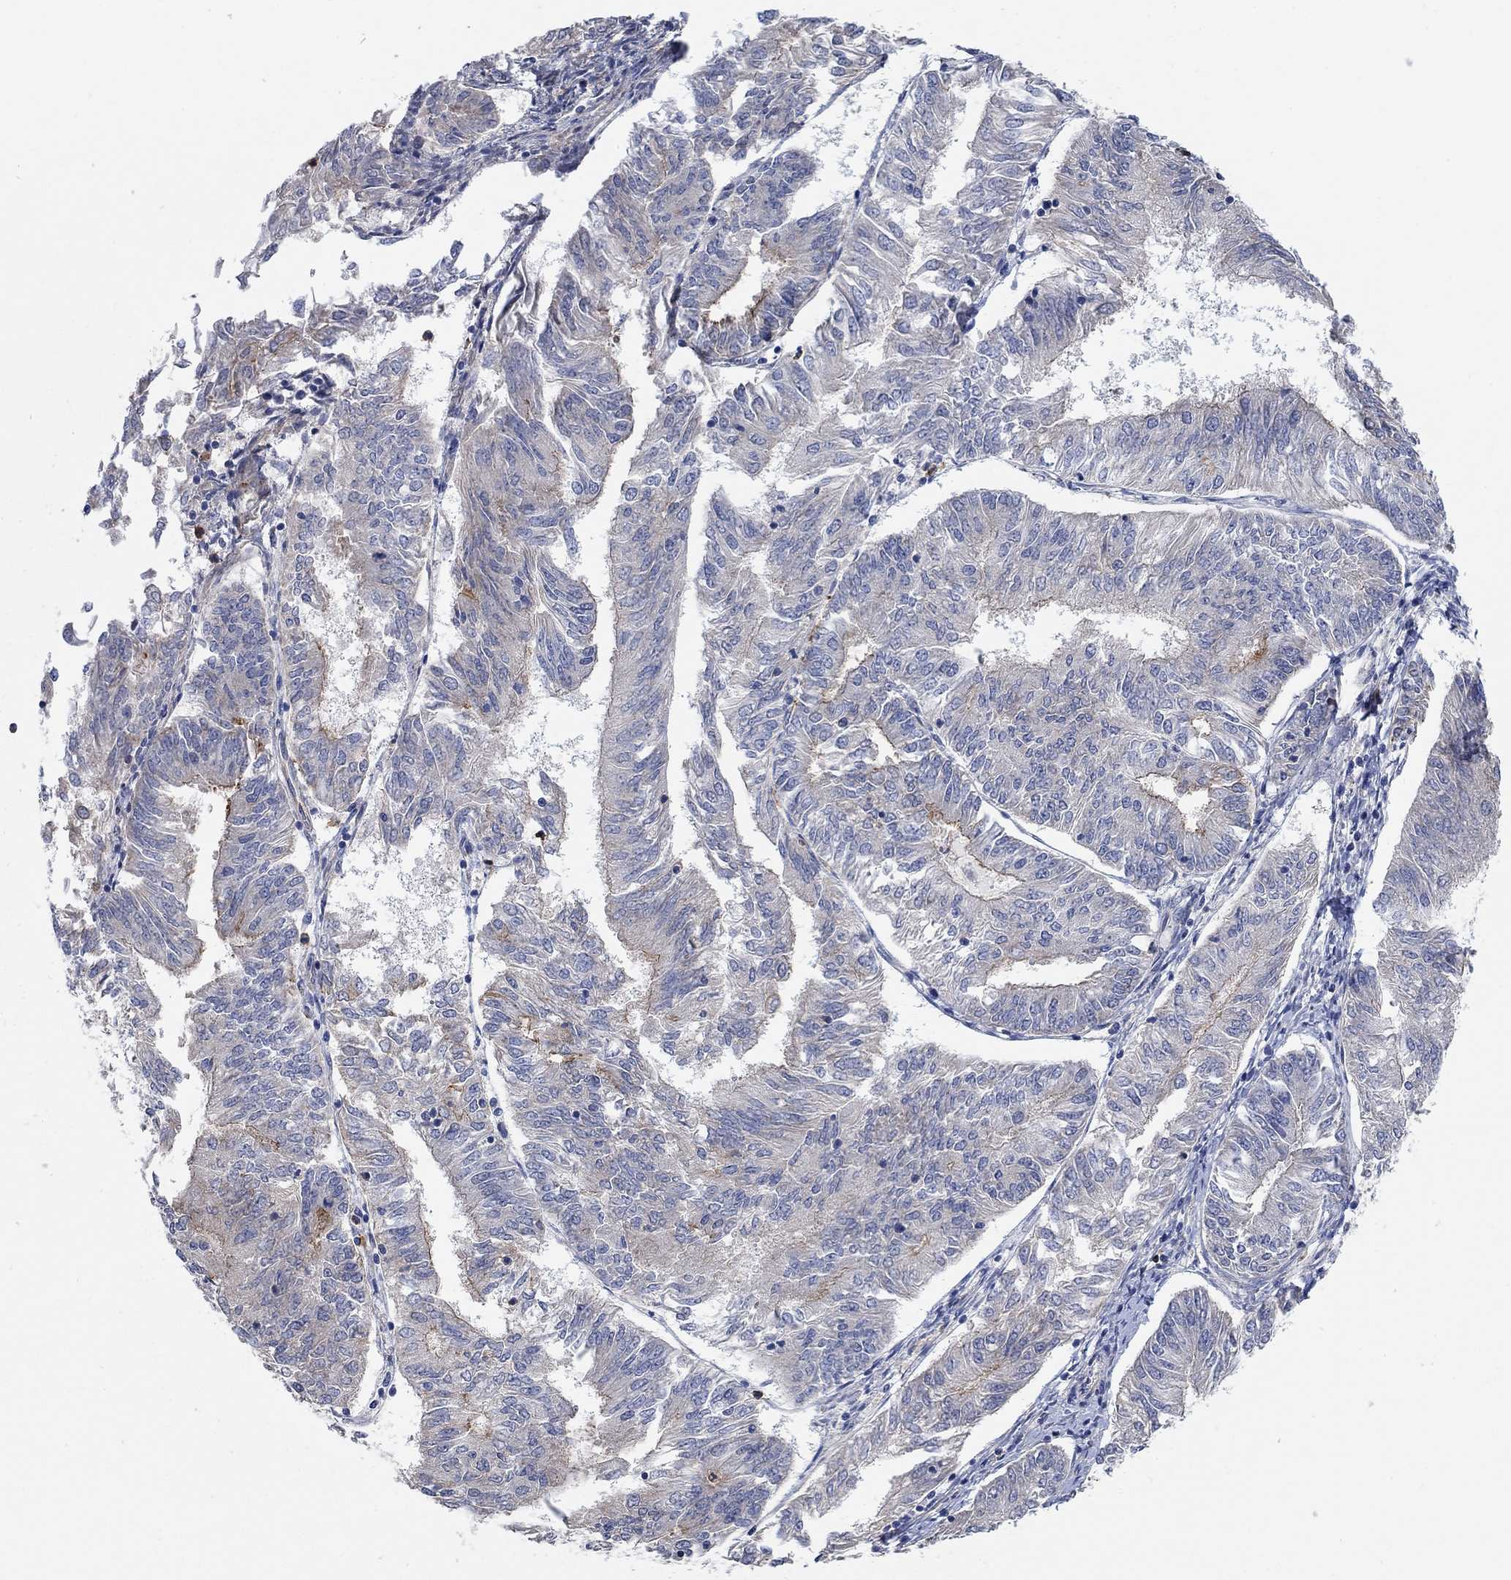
{"staining": {"intensity": "strong", "quantity": "<25%", "location": "cytoplasmic/membranous"}, "tissue": "endometrial cancer", "cell_type": "Tumor cells", "image_type": "cancer", "snomed": [{"axis": "morphology", "description": "Adenocarcinoma, NOS"}, {"axis": "topography", "description": "Endometrium"}], "caption": "A medium amount of strong cytoplasmic/membranous expression is appreciated in about <25% of tumor cells in adenocarcinoma (endometrial) tissue. (DAB (3,3'-diaminobenzidine) IHC with brightfield microscopy, high magnification).", "gene": "SYT16", "patient": {"sex": "female", "age": 58}}